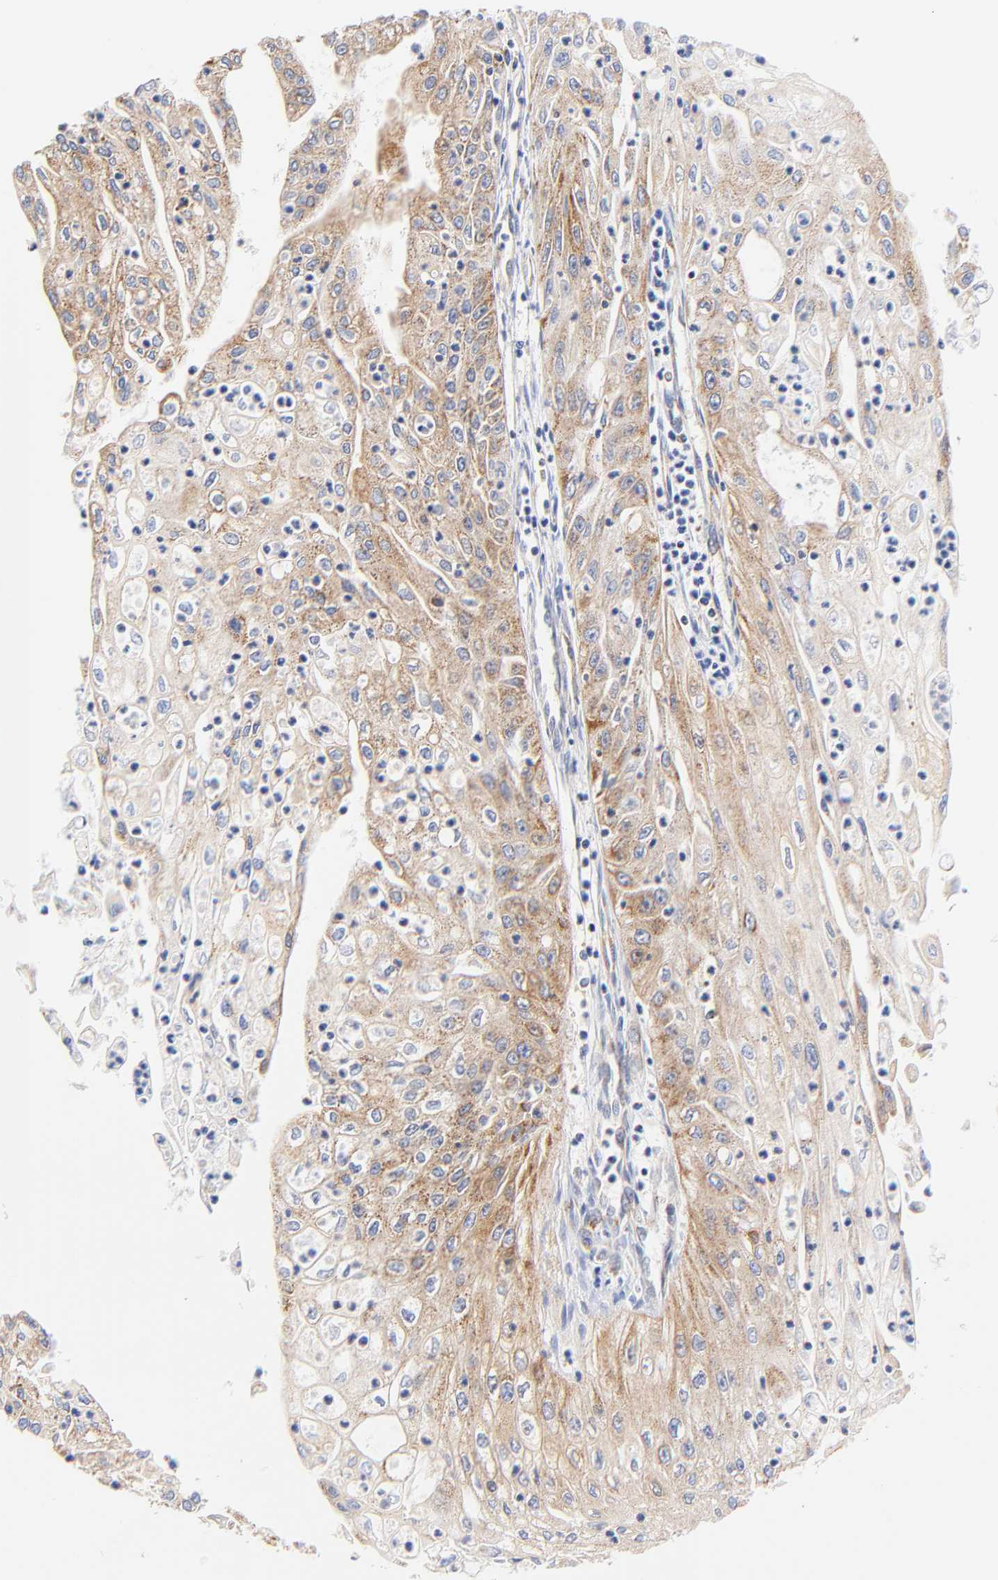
{"staining": {"intensity": "moderate", "quantity": "25%-75%", "location": "cytoplasmic/membranous"}, "tissue": "endometrial cancer", "cell_type": "Tumor cells", "image_type": "cancer", "snomed": [{"axis": "morphology", "description": "Adenocarcinoma, NOS"}, {"axis": "topography", "description": "Endometrium"}], "caption": "This image exhibits endometrial cancer (adenocarcinoma) stained with IHC to label a protein in brown. The cytoplasmic/membranous of tumor cells show moderate positivity for the protein. Nuclei are counter-stained blue.", "gene": "ATP5F1D", "patient": {"sex": "female", "age": 75}}